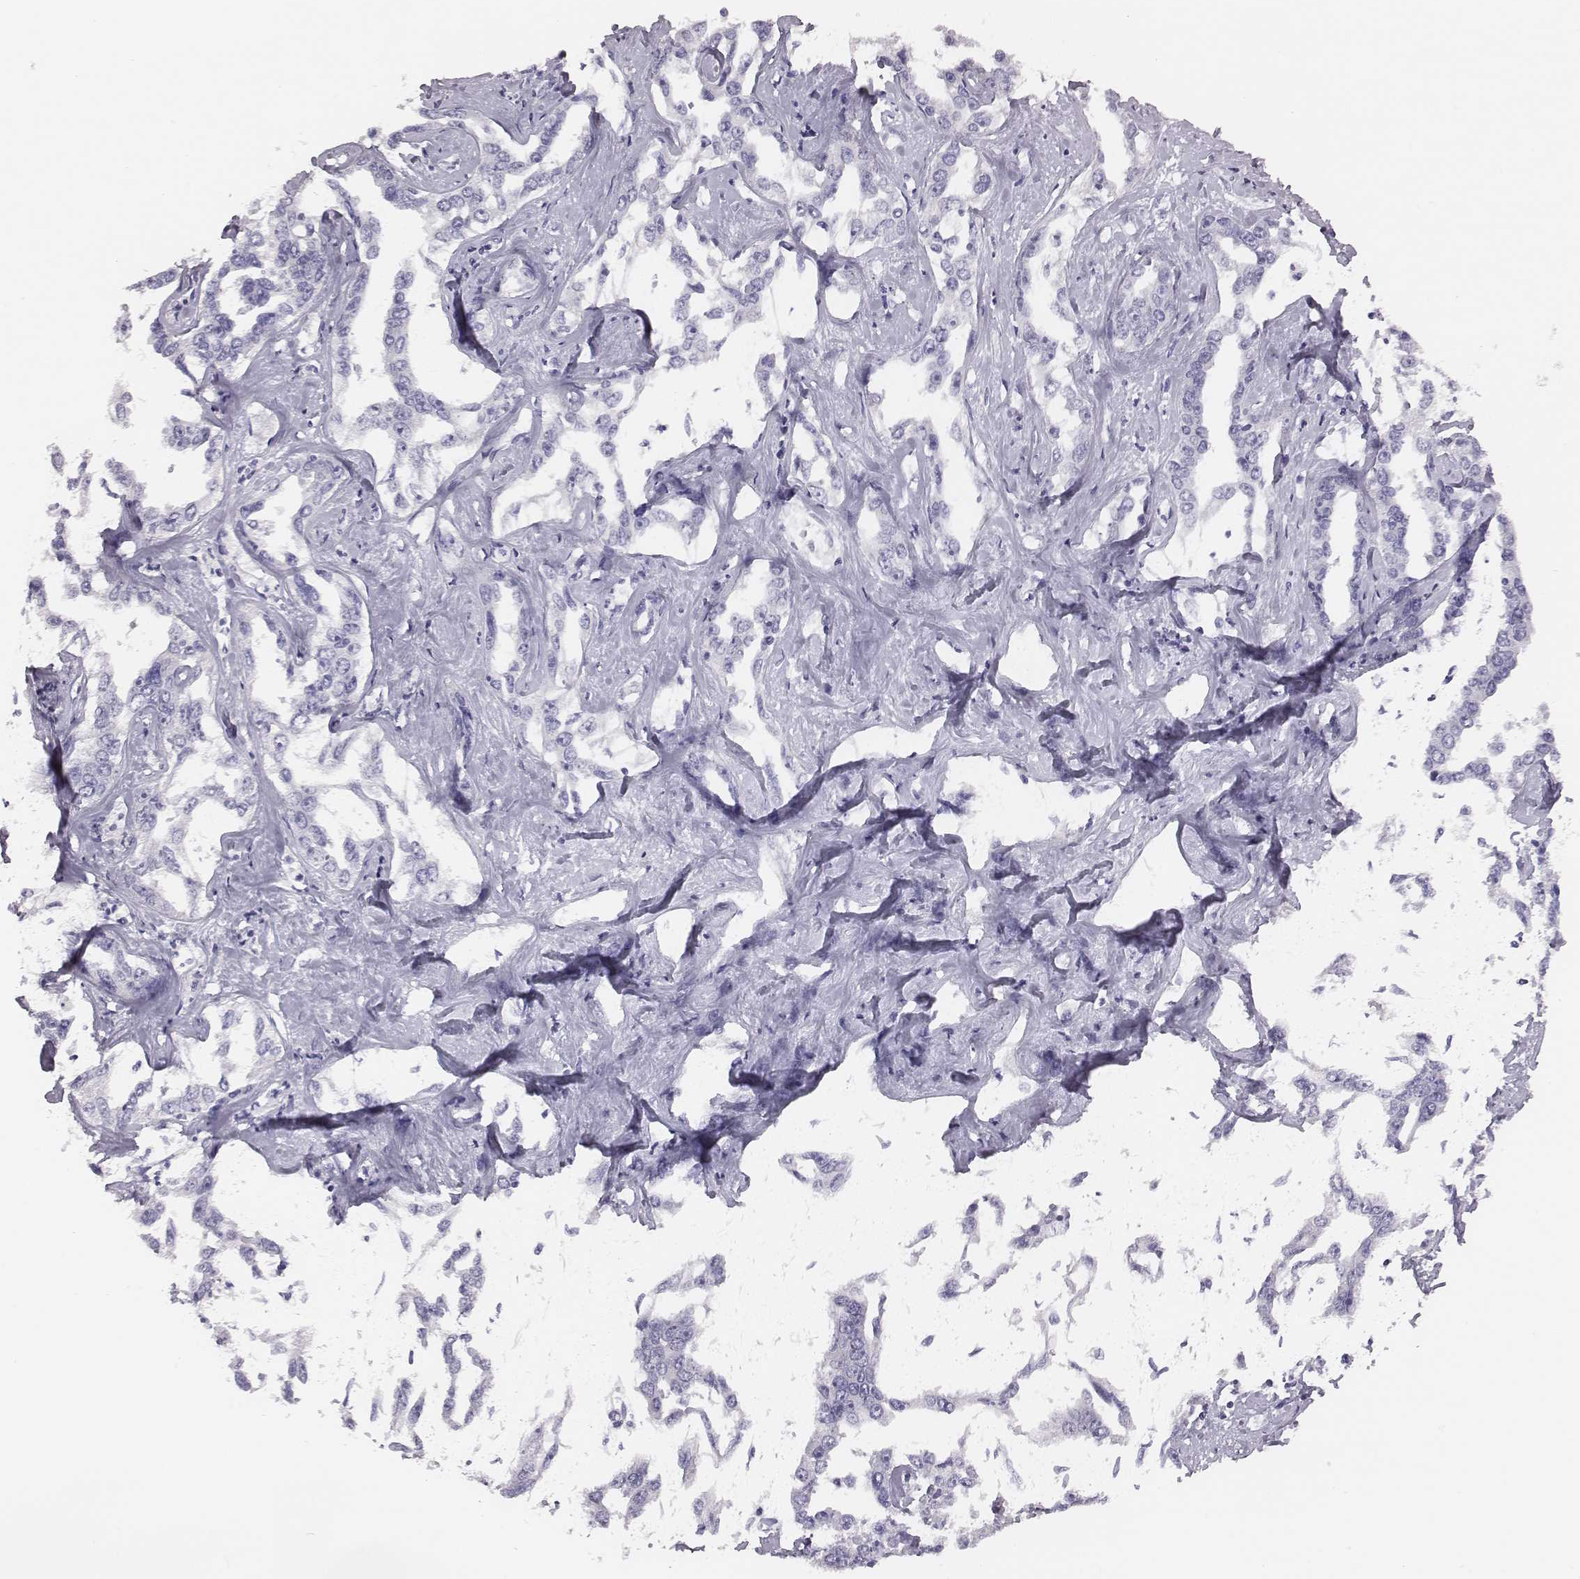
{"staining": {"intensity": "negative", "quantity": "none", "location": "none"}, "tissue": "liver cancer", "cell_type": "Tumor cells", "image_type": "cancer", "snomed": [{"axis": "morphology", "description": "Cholangiocarcinoma"}, {"axis": "topography", "description": "Liver"}], "caption": "IHC image of neoplastic tissue: liver cholangiocarcinoma stained with DAB demonstrates no significant protein staining in tumor cells.", "gene": "ACOD1", "patient": {"sex": "male", "age": 59}}